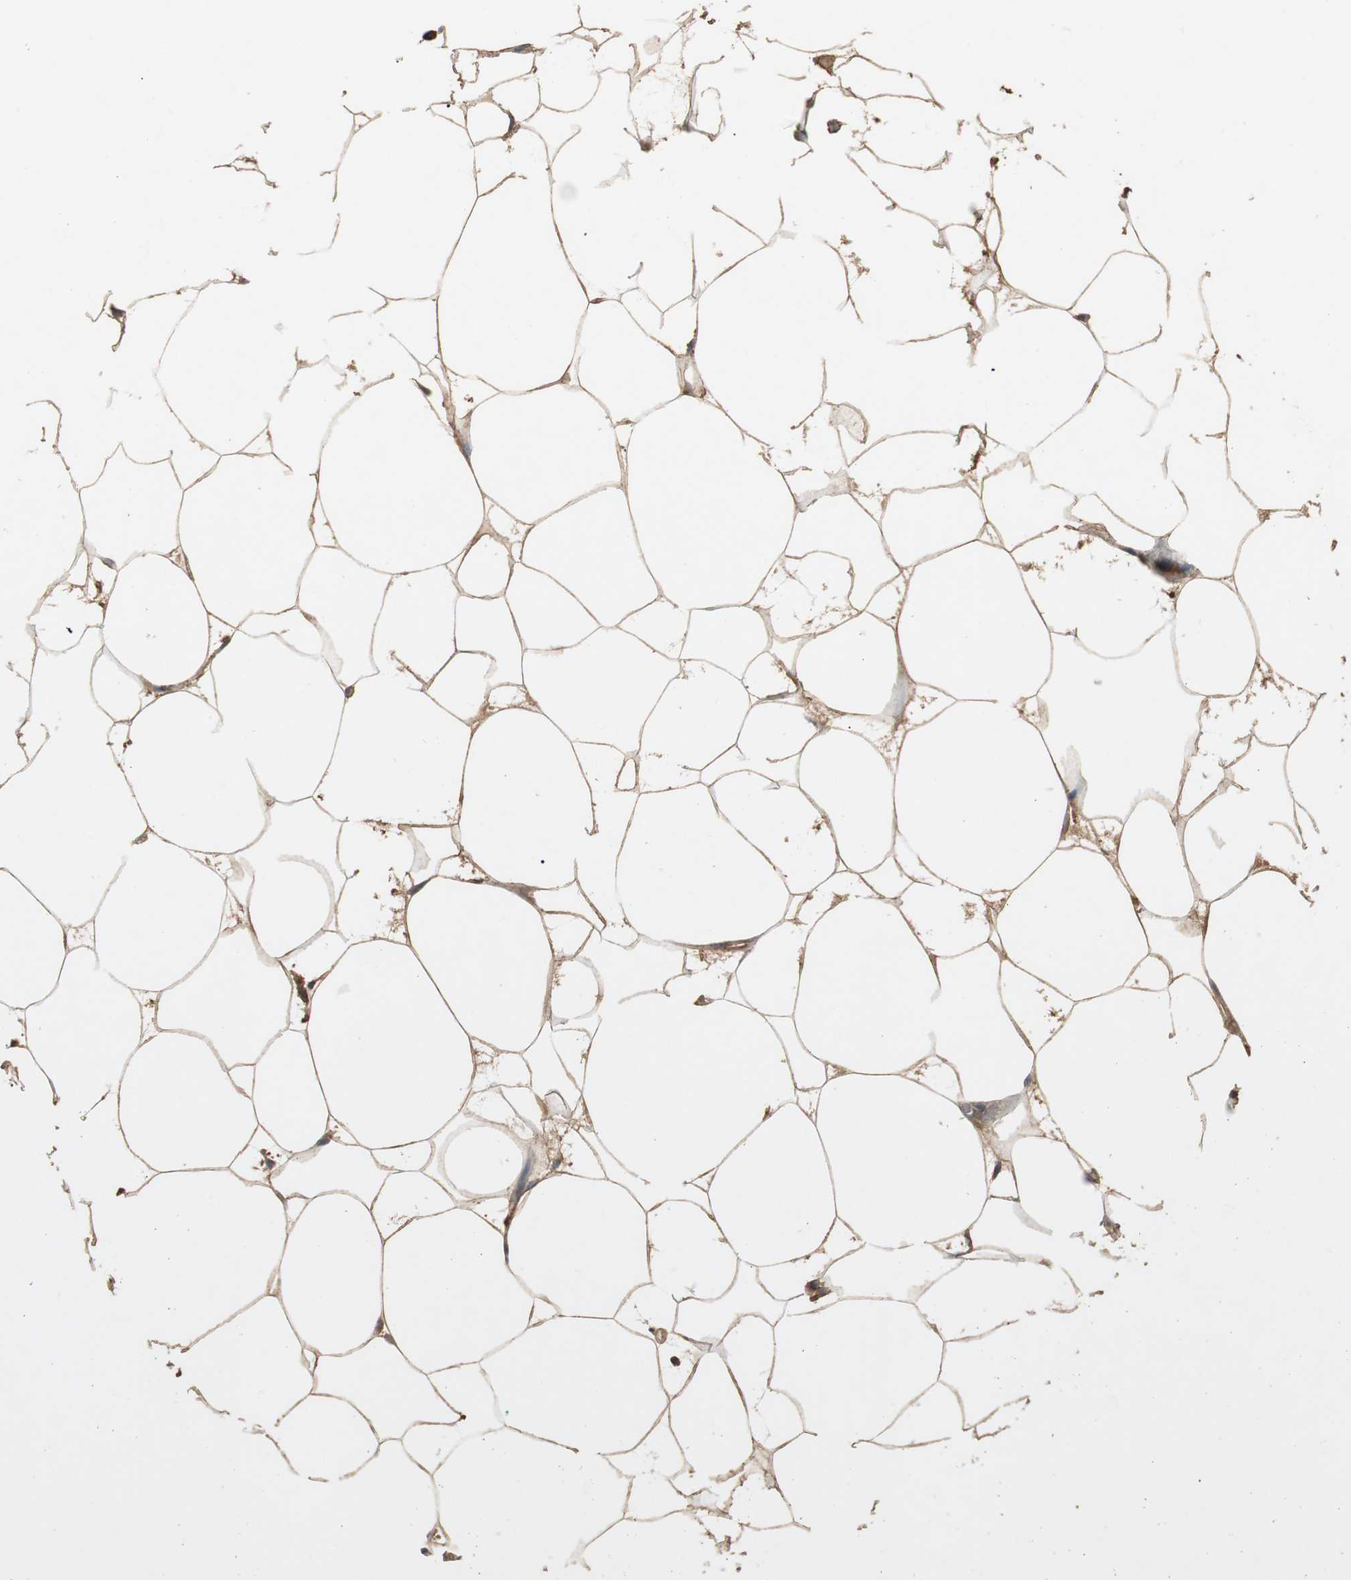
{"staining": {"intensity": "moderate", "quantity": ">75%", "location": "cytoplasmic/membranous"}, "tissue": "adipose tissue", "cell_type": "Adipocytes", "image_type": "normal", "snomed": [{"axis": "morphology", "description": "Normal tissue, NOS"}, {"axis": "morphology", "description": "Duct carcinoma"}, {"axis": "topography", "description": "Breast"}, {"axis": "topography", "description": "Adipose tissue"}], "caption": "Protein analysis of normal adipose tissue displays moderate cytoplasmic/membranous positivity in about >75% of adipocytes.", "gene": "TNFRSF14", "patient": {"sex": "female", "age": 37}}